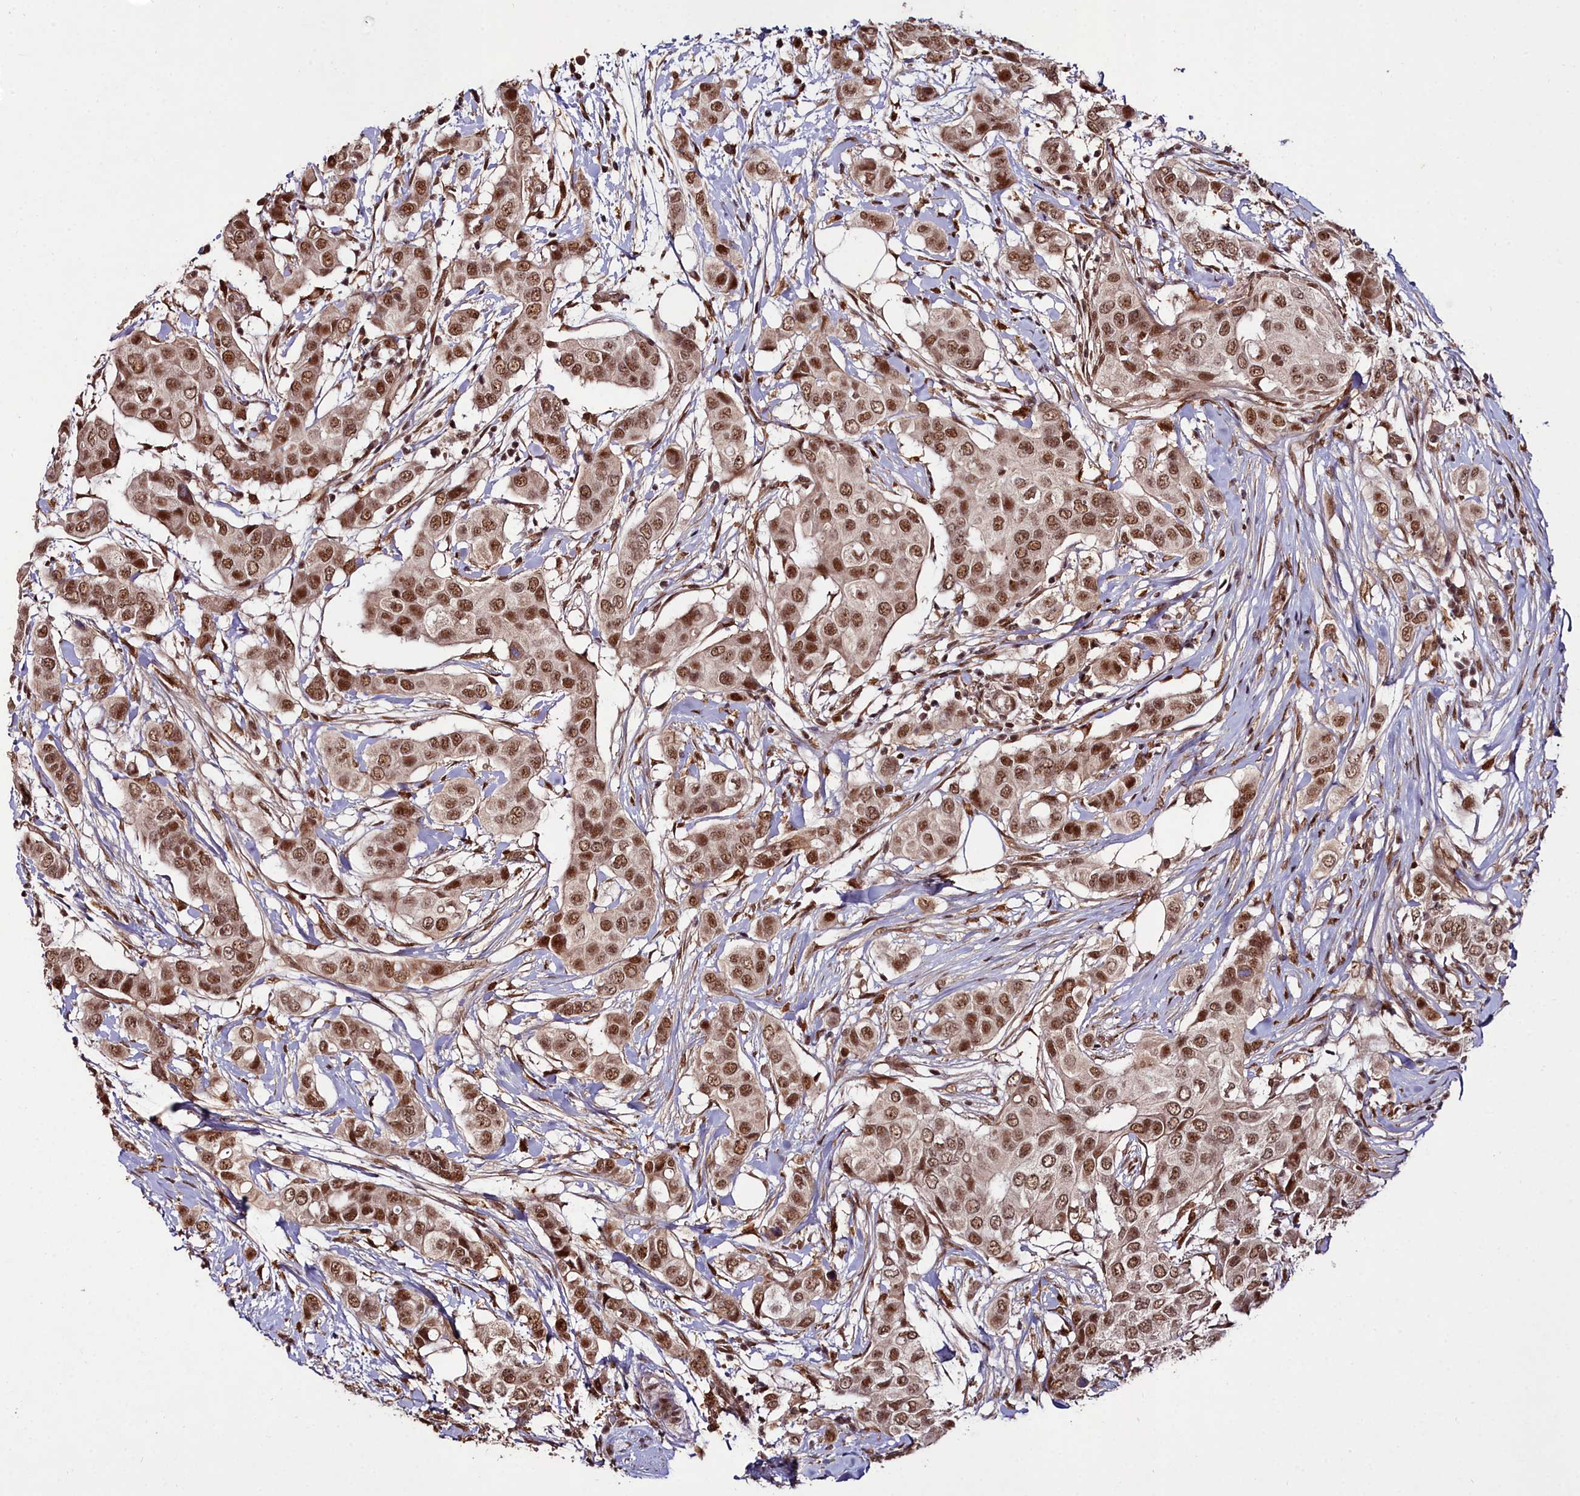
{"staining": {"intensity": "strong", "quantity": ">75%", "location": "nuclear"}, "tissue": "breast cancer", "cell_type": "Tumor cells", "image_type": "cancer", "snomed": [{"axis": "morphology", "description": "Lobular carcinoma"}, {"axis": "topography", "description": "Breast"}], "caption": "Strong nuclear staining for a protein is identified in about >75% of tumor cells of lobular carcinoma (breast) using immunohistochemistry.", "gene": "CXXC1", "patient": {"sex": "female", "age": 51}}